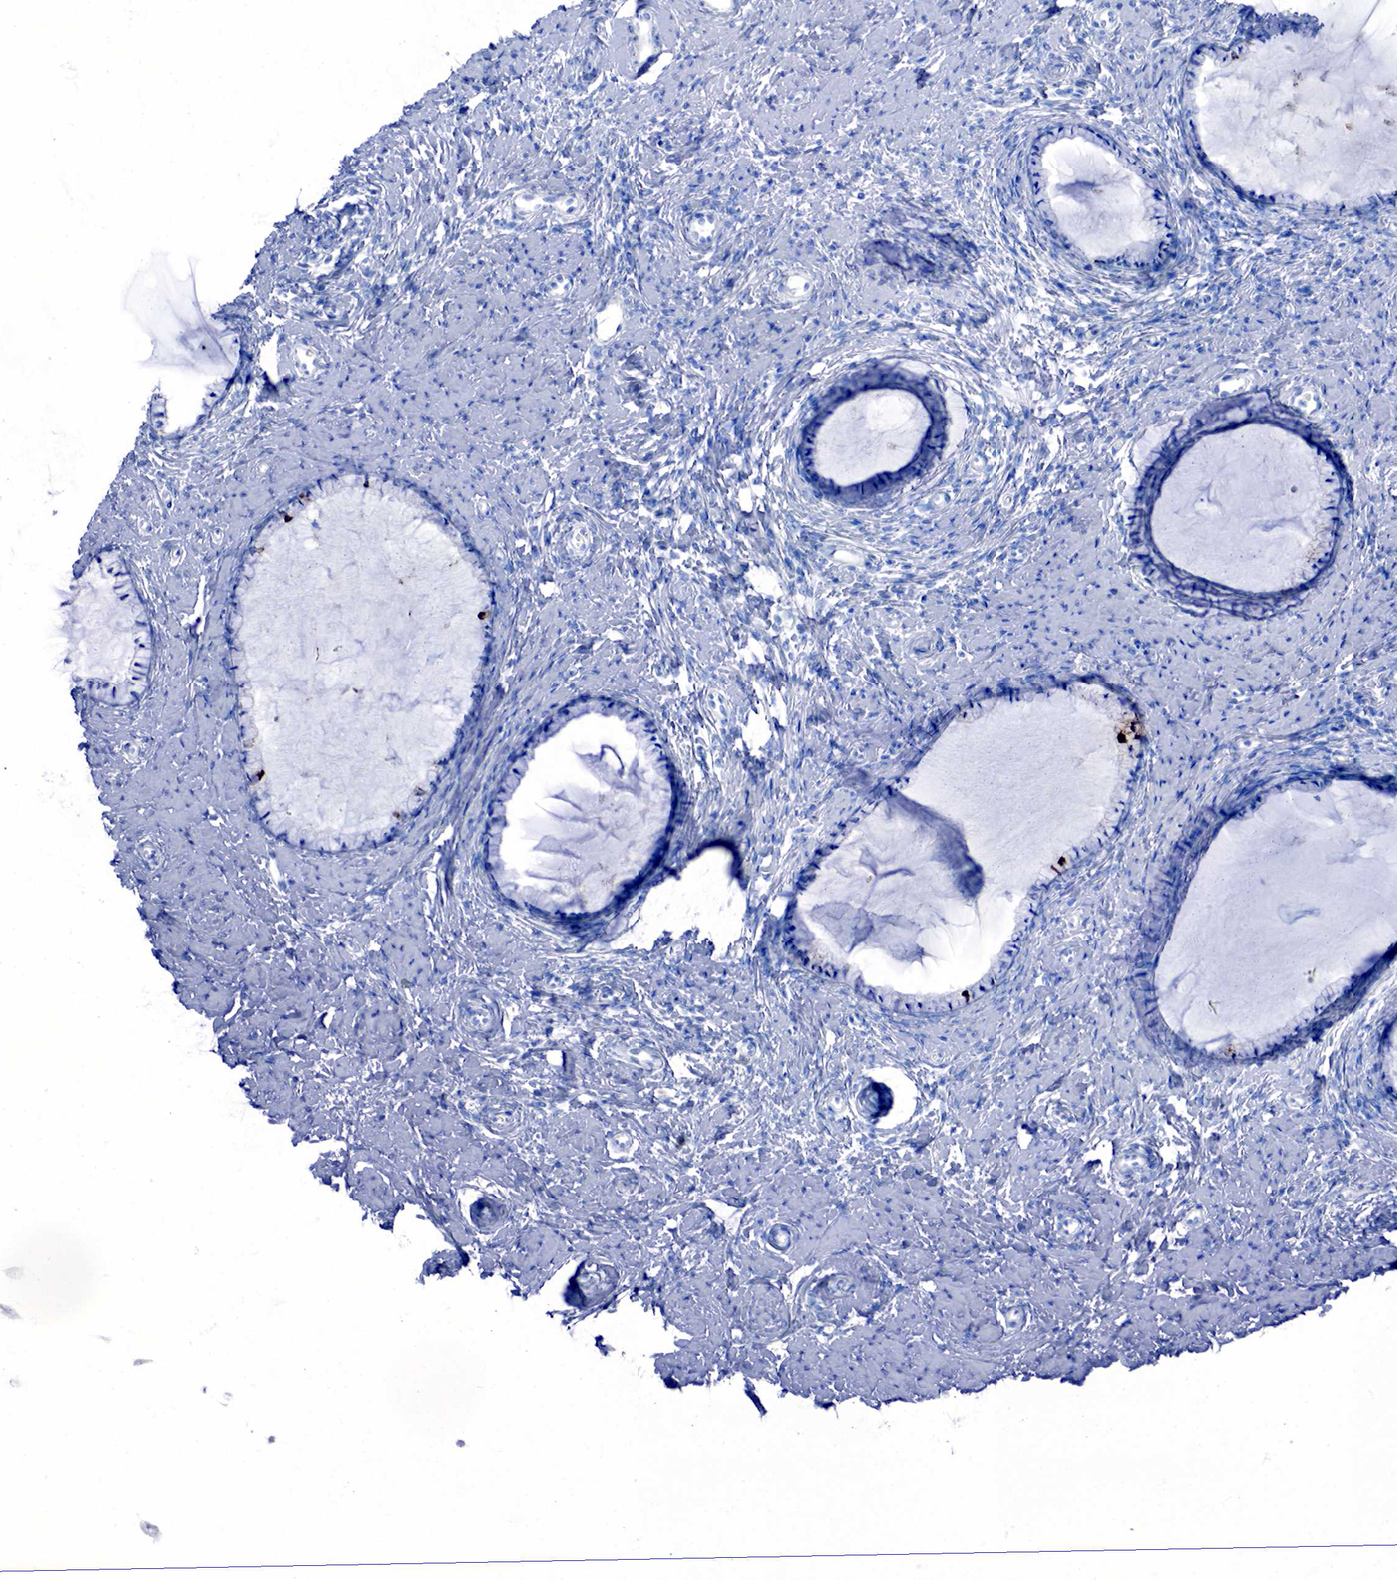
{"staining": {"intensity": "strong", "quantity": "<25%", "location": "cytoplasmic/membranous"}, "tissue": "cervix", "cell_type": "Glandular cells", "image_type": "normal", "snomed": [{"axis": "morphology", "description": "Normal tissue, NOS"}, {"axis": "topography", "description": "Cervix"}], "caption": "Cervix stained with DAB immunohistochemistry demonstrates medium levels of strong cytoplasmic/membranous staining in about <25% of glandular cells. Immunohistochemistry stains the protein of interest in brown and the nuclei are stained blue.", "gene": "CHGA", "patient": {"sex": "female", "age": 70}}